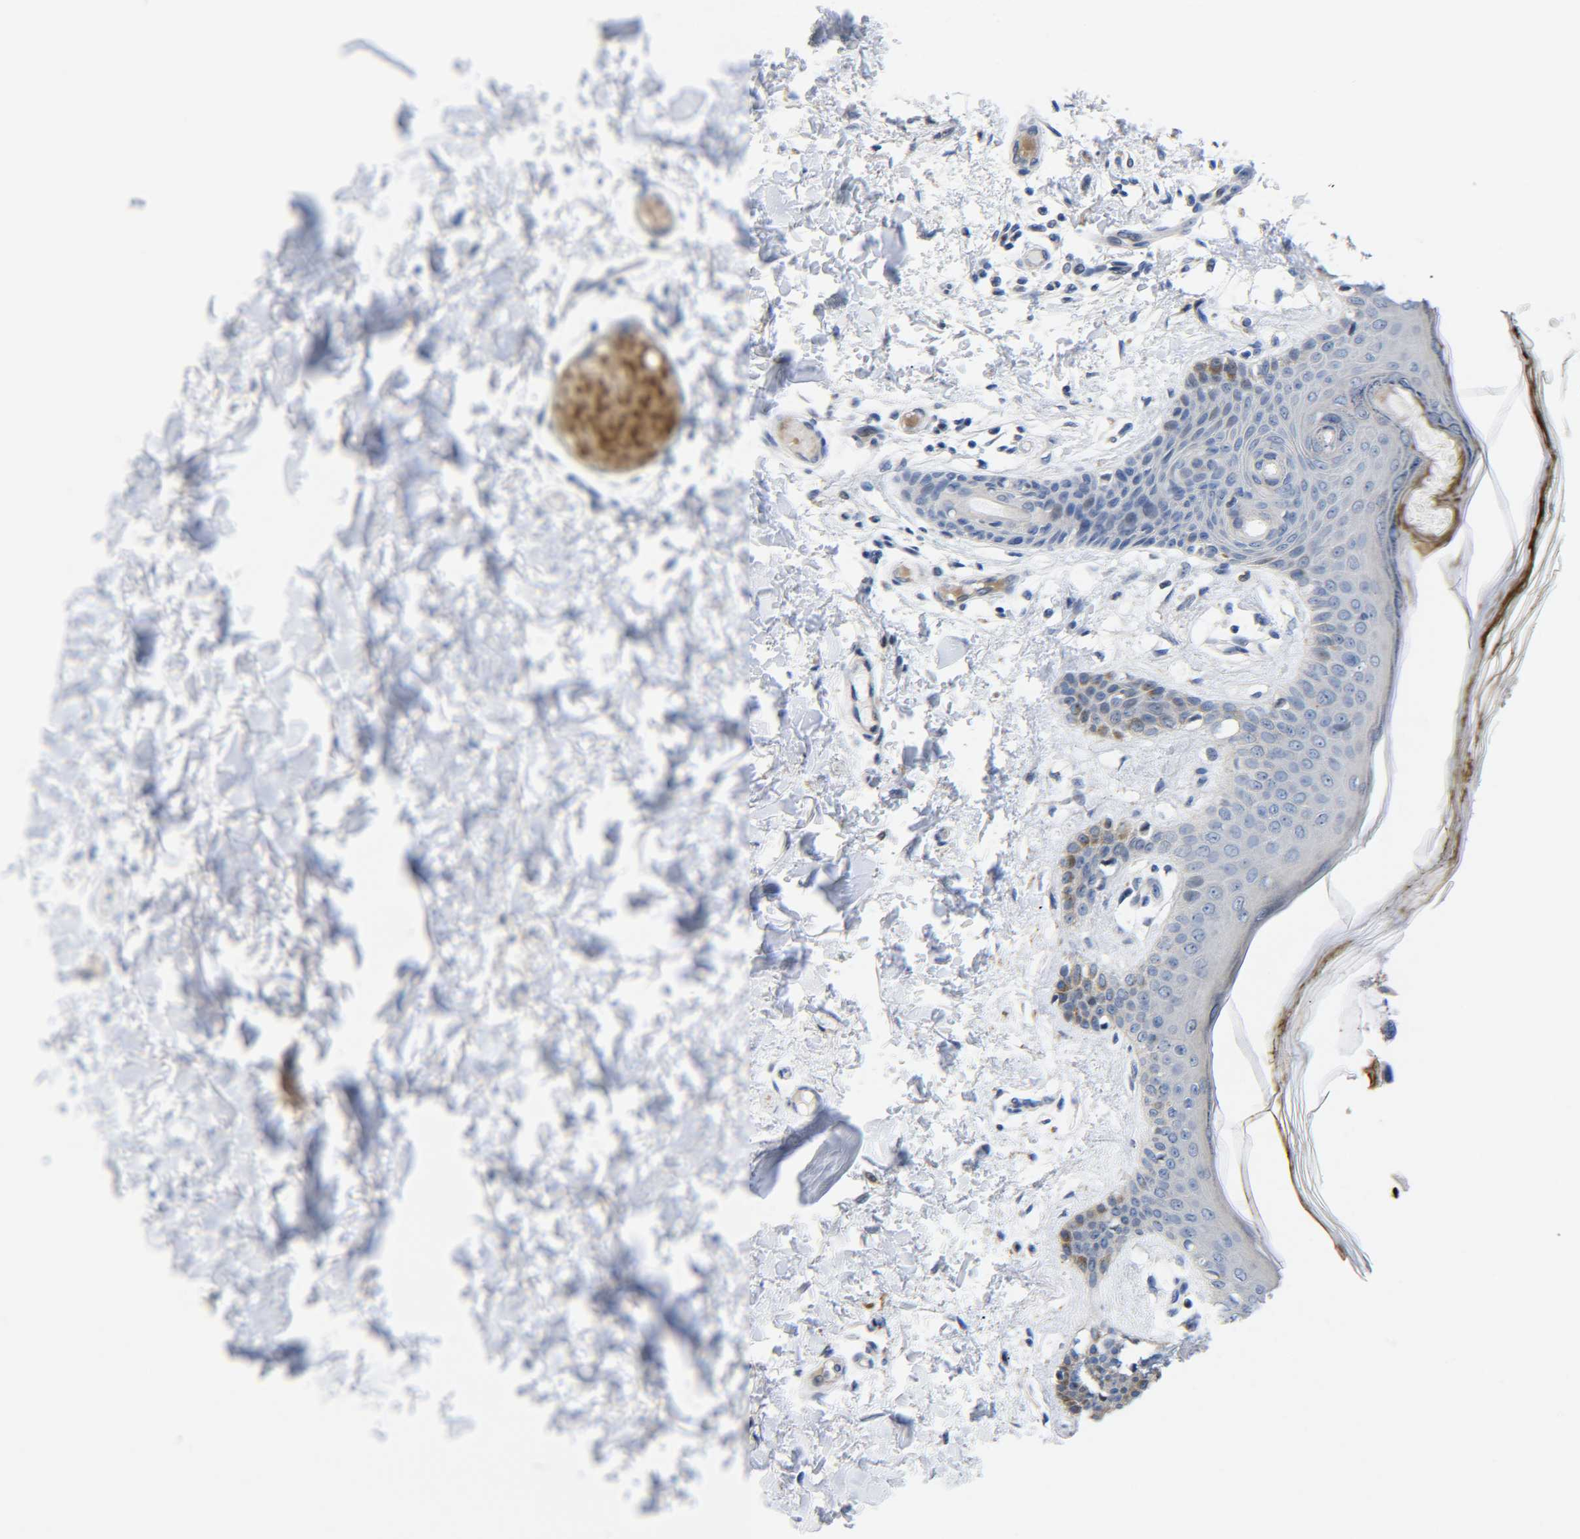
{"staining": {"intensity": "negative", "quantity": "none", "location": "none"}, "tissue": "skin", "cell_type": "Fibroblasts", "image_type": "normal", "snomed": [{"axis": "morphology", "description": "Normal tissue, NOS"}, {"axis": "topography", "description": "Skin"}], "caption": "A photomicrograph of skin stained for a protein reveals no brown staining in fibroblasts. (DAB (3,3'-diaminobenzidine) immunohistochemistry (IHC), high magnification).", "gene": "CMTM1", "patient": {"sex": "male", "age": 53}}